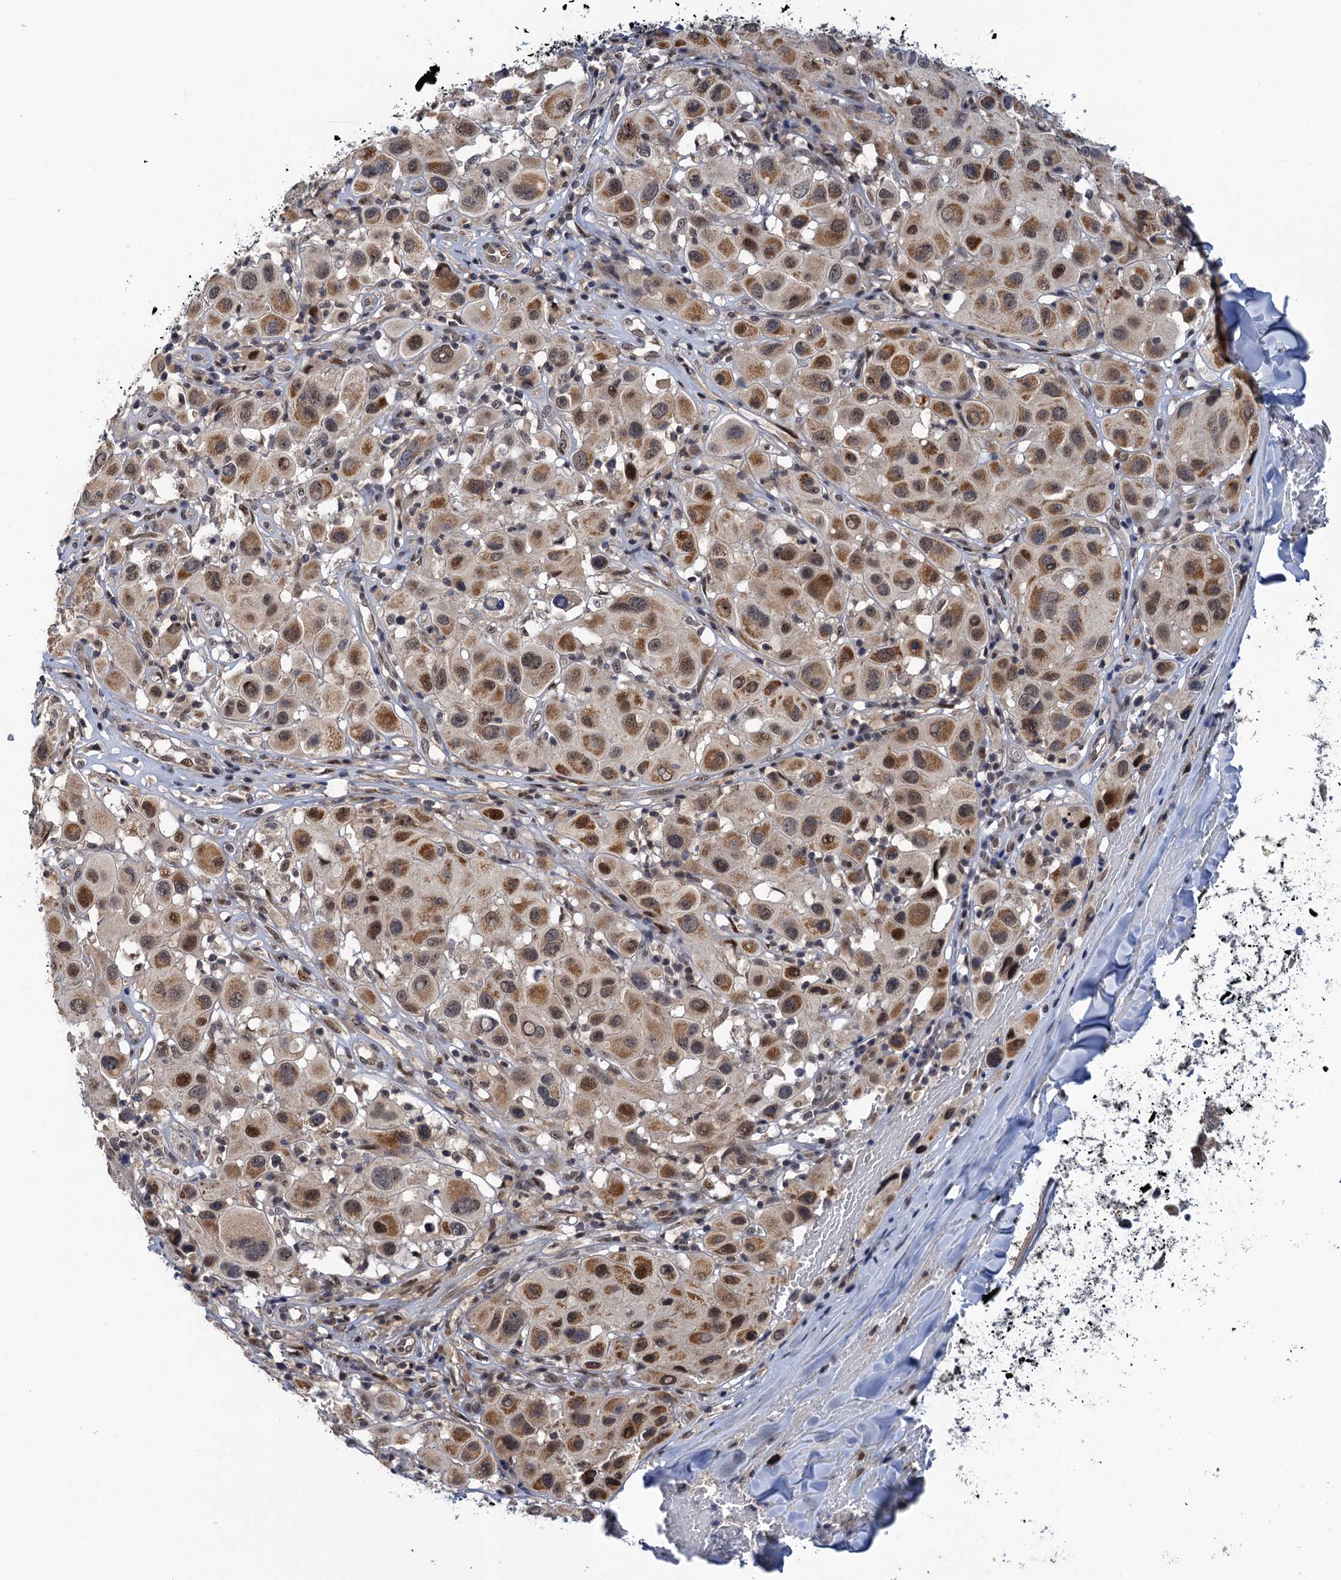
{"staining": {"intensity": "moderate", "quantity": ">75%", "location": "cytoplasmic/membranous,nuclear"}, "tissue": "melanoma", "cell_type": "Tumor cells", "image_type": "cancer", "snomed": [{"axis": "morphology", "description": "Malignant melanoma, Metastatic site"}, {"axis": "topography", "description": "Skin"}], "caption": "Immunohistochemical staining of human melanoma reveals moderate cytoplasmic/membranous and nuclear protein expression in approximately >75% of tumor cells.", "gene": "ZAR1L", "patient": {"sex": "male", "age": 41}}